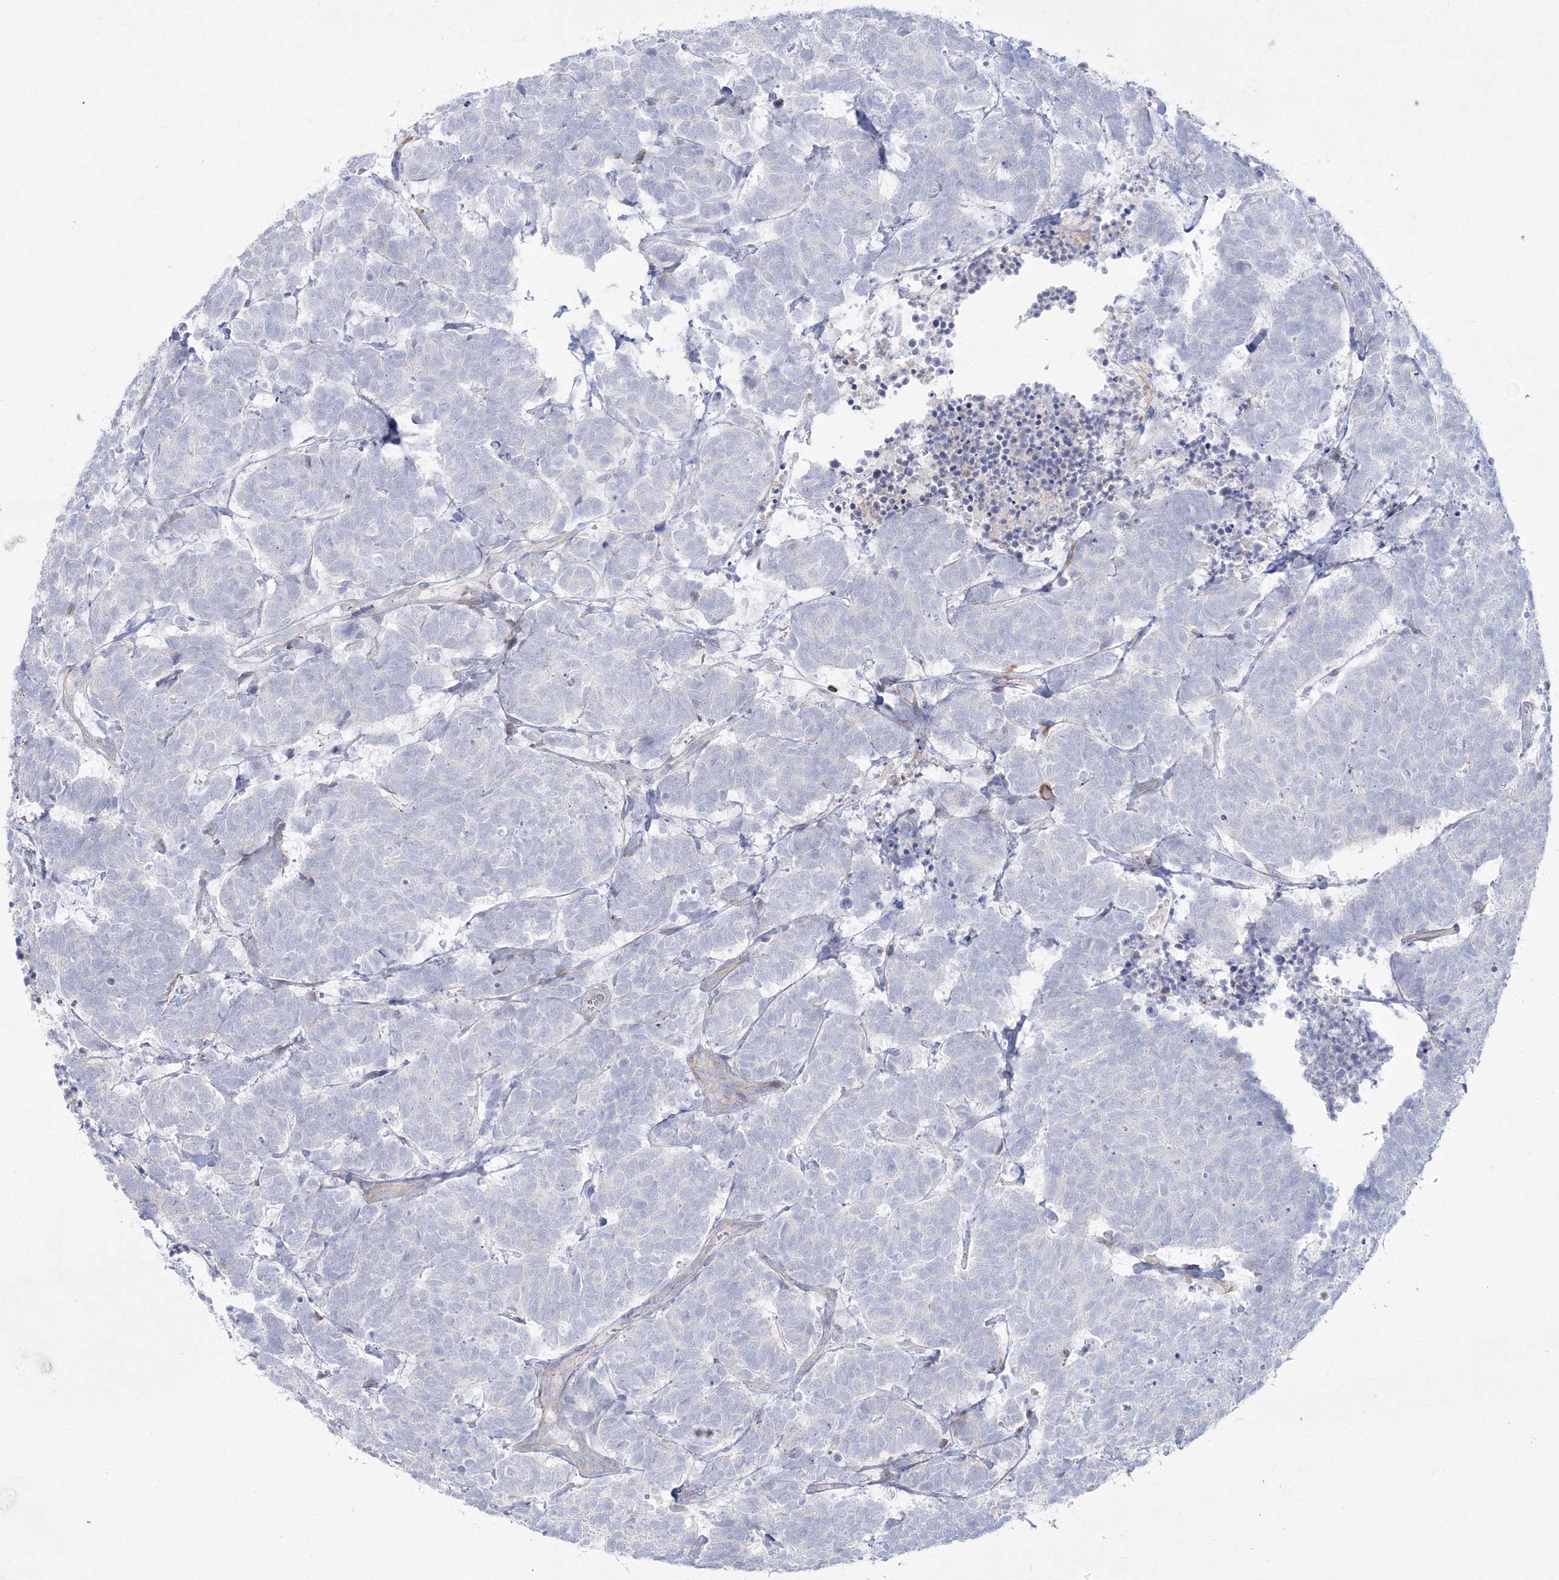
{"staining": {"intensity": "negative", "quantity": "none", "location": "none"}, "tissue": "carcinoid", "cell_type": "Tumor cells", "image_type": "cancer", "snomed": [{"axis": "morphology", "description": "Carcinoma, NOS"}, {"axis": "morphology", "description": "Carcinoid, malignant, NOS"}, {"axis": "topography", "description": "Urinary bladder"}], "caption": "Tumor cells are negative for protein expression in human carcinoid.", "gene": "HYAL2", "patient": {"sex": "male", "age": 57}}